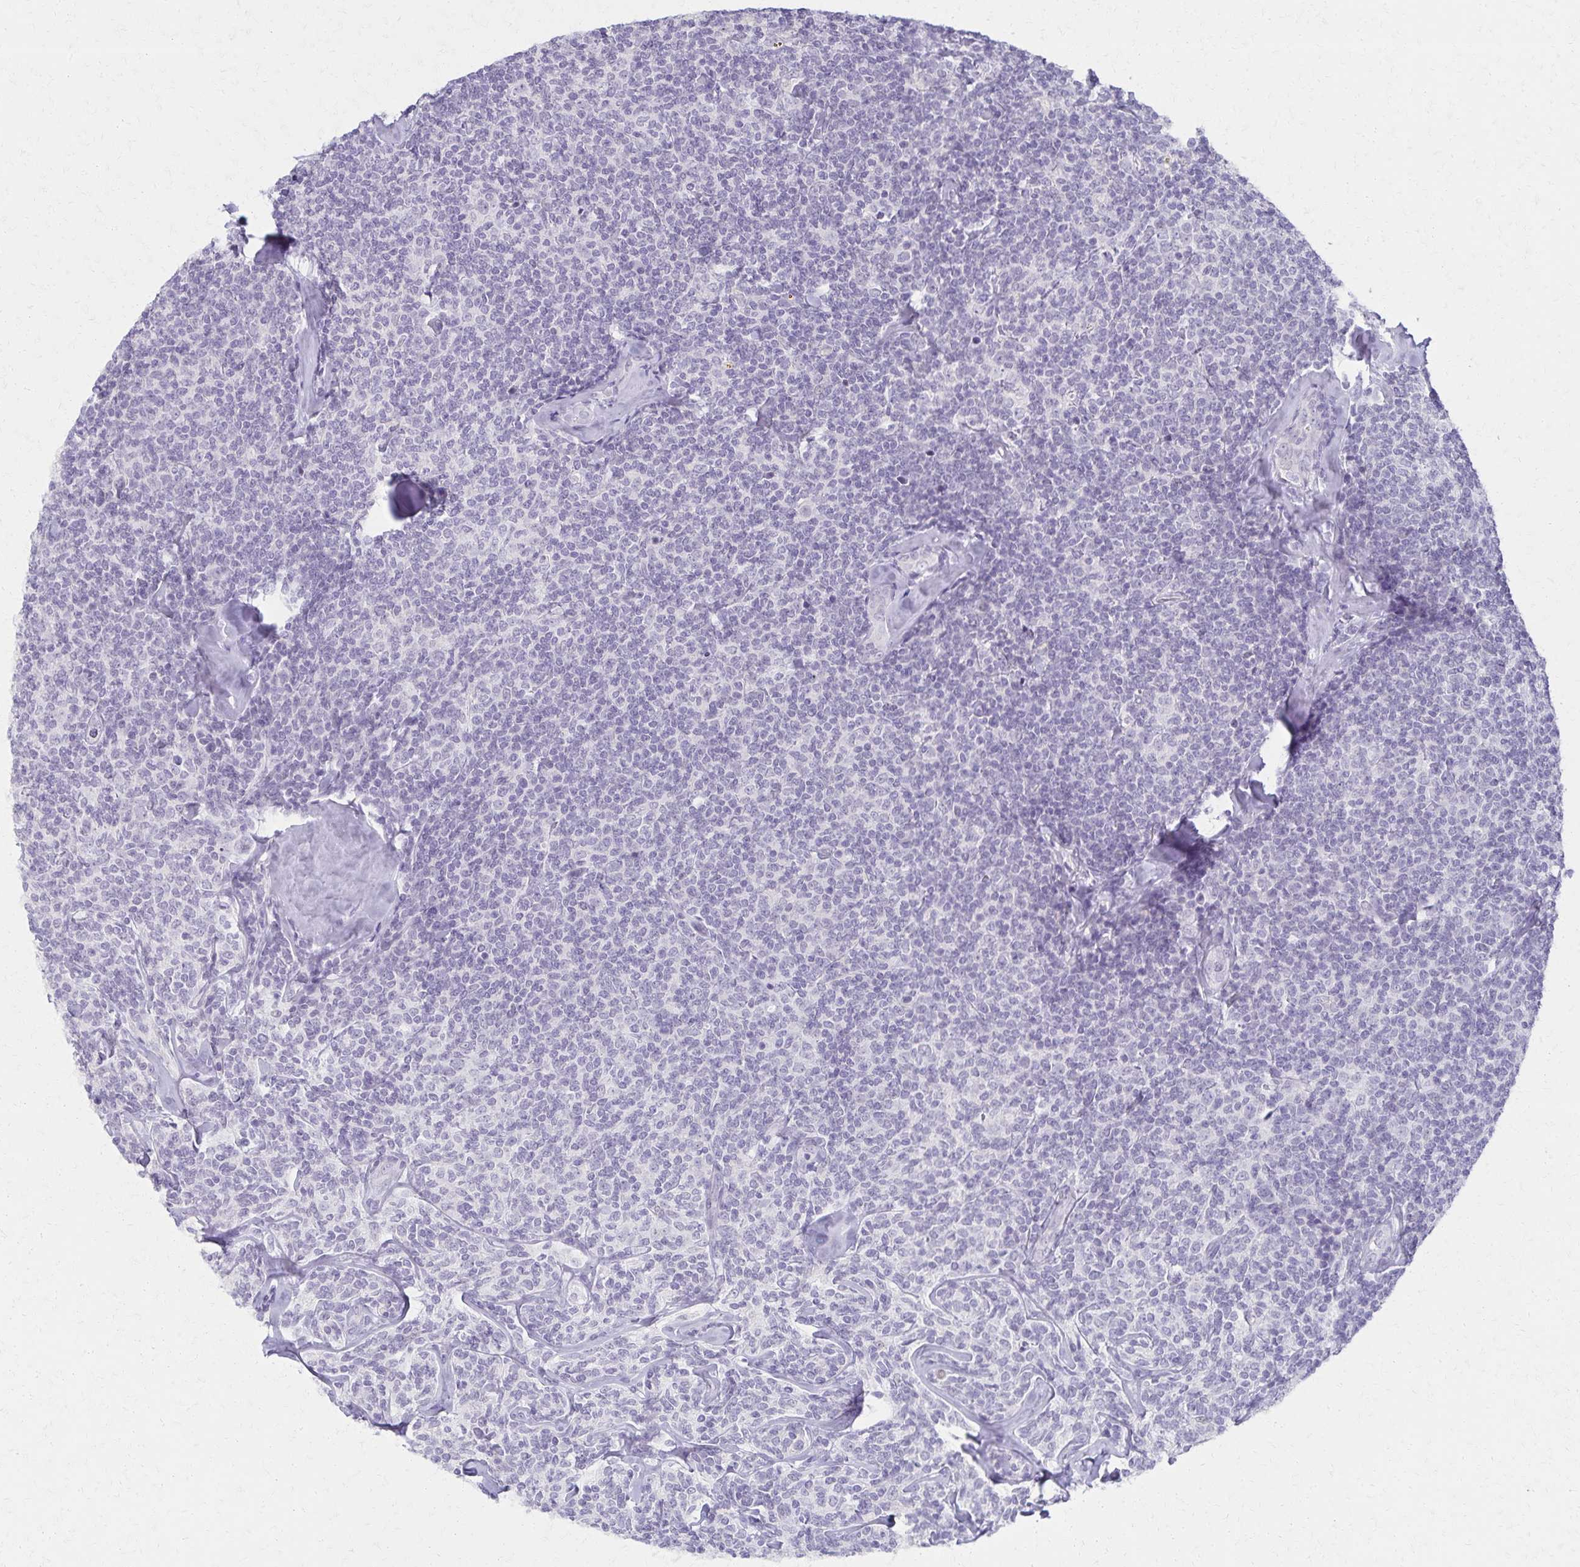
{"staining": {"intensity": "negative", "quantity": "none", "location": "none"}, "tissue": "lymphoma", "cell_type": "Tumor cells", "image_type": "cancer", "snomed": [{"axis": "morphology", "description": "Malignant lymphoma, non-Hodgkin's type, Low grade"}, {"axis": "topography", "description": "Lymph node"}], "caption": "IHC of malignant lymphoma, non-Hodgkin's type (low-grade) displays no positivity in tumor cells.", "gene": "MORC4", "patient": {"sex": "female", "age": 56}}